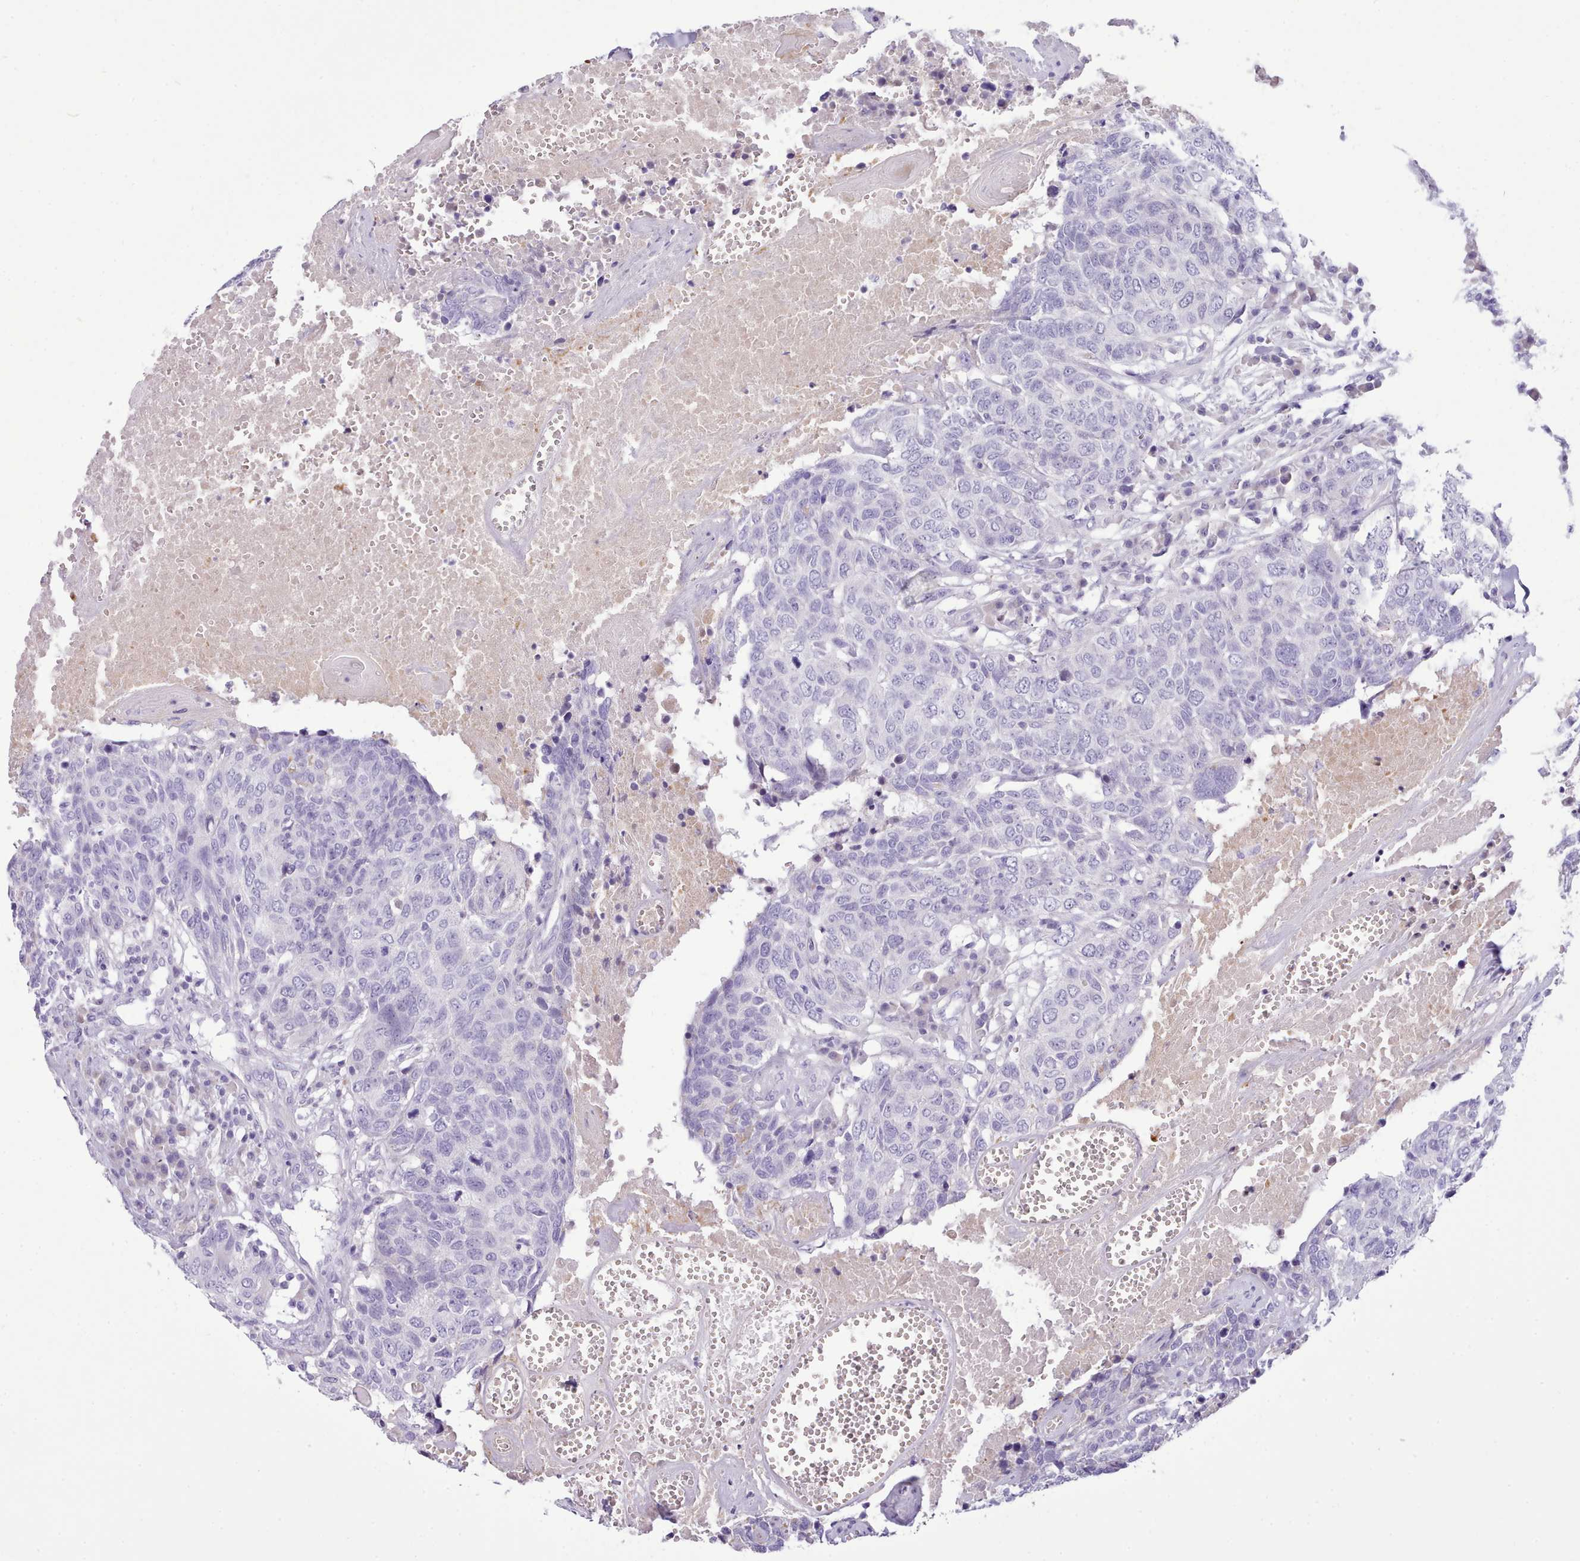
{"staining": {"intensity": "negative", "quantity": "none", "location": "none"}, "tissue": "head and neck cancer", "cell_type": "Tumor cells", "image_type": "cancer", "snomed": [{"axis": "morphology", "description": "Squamous cell carcinoma, NOS"}, {"axis": "topography", "description": "Head-Neck"}], "caption": "Head and neck squamous cell carcinoma was stained to show a protein in brown. There is no significant expression in tumor cells. The staining was performed using DAB to visualize the protein expression in brown, while the nuclei were stained in blue with hematoxylin (Magnification: 20x).", "gene": "CYP2A13", "patient": {"sex": "male", "age": 66}}